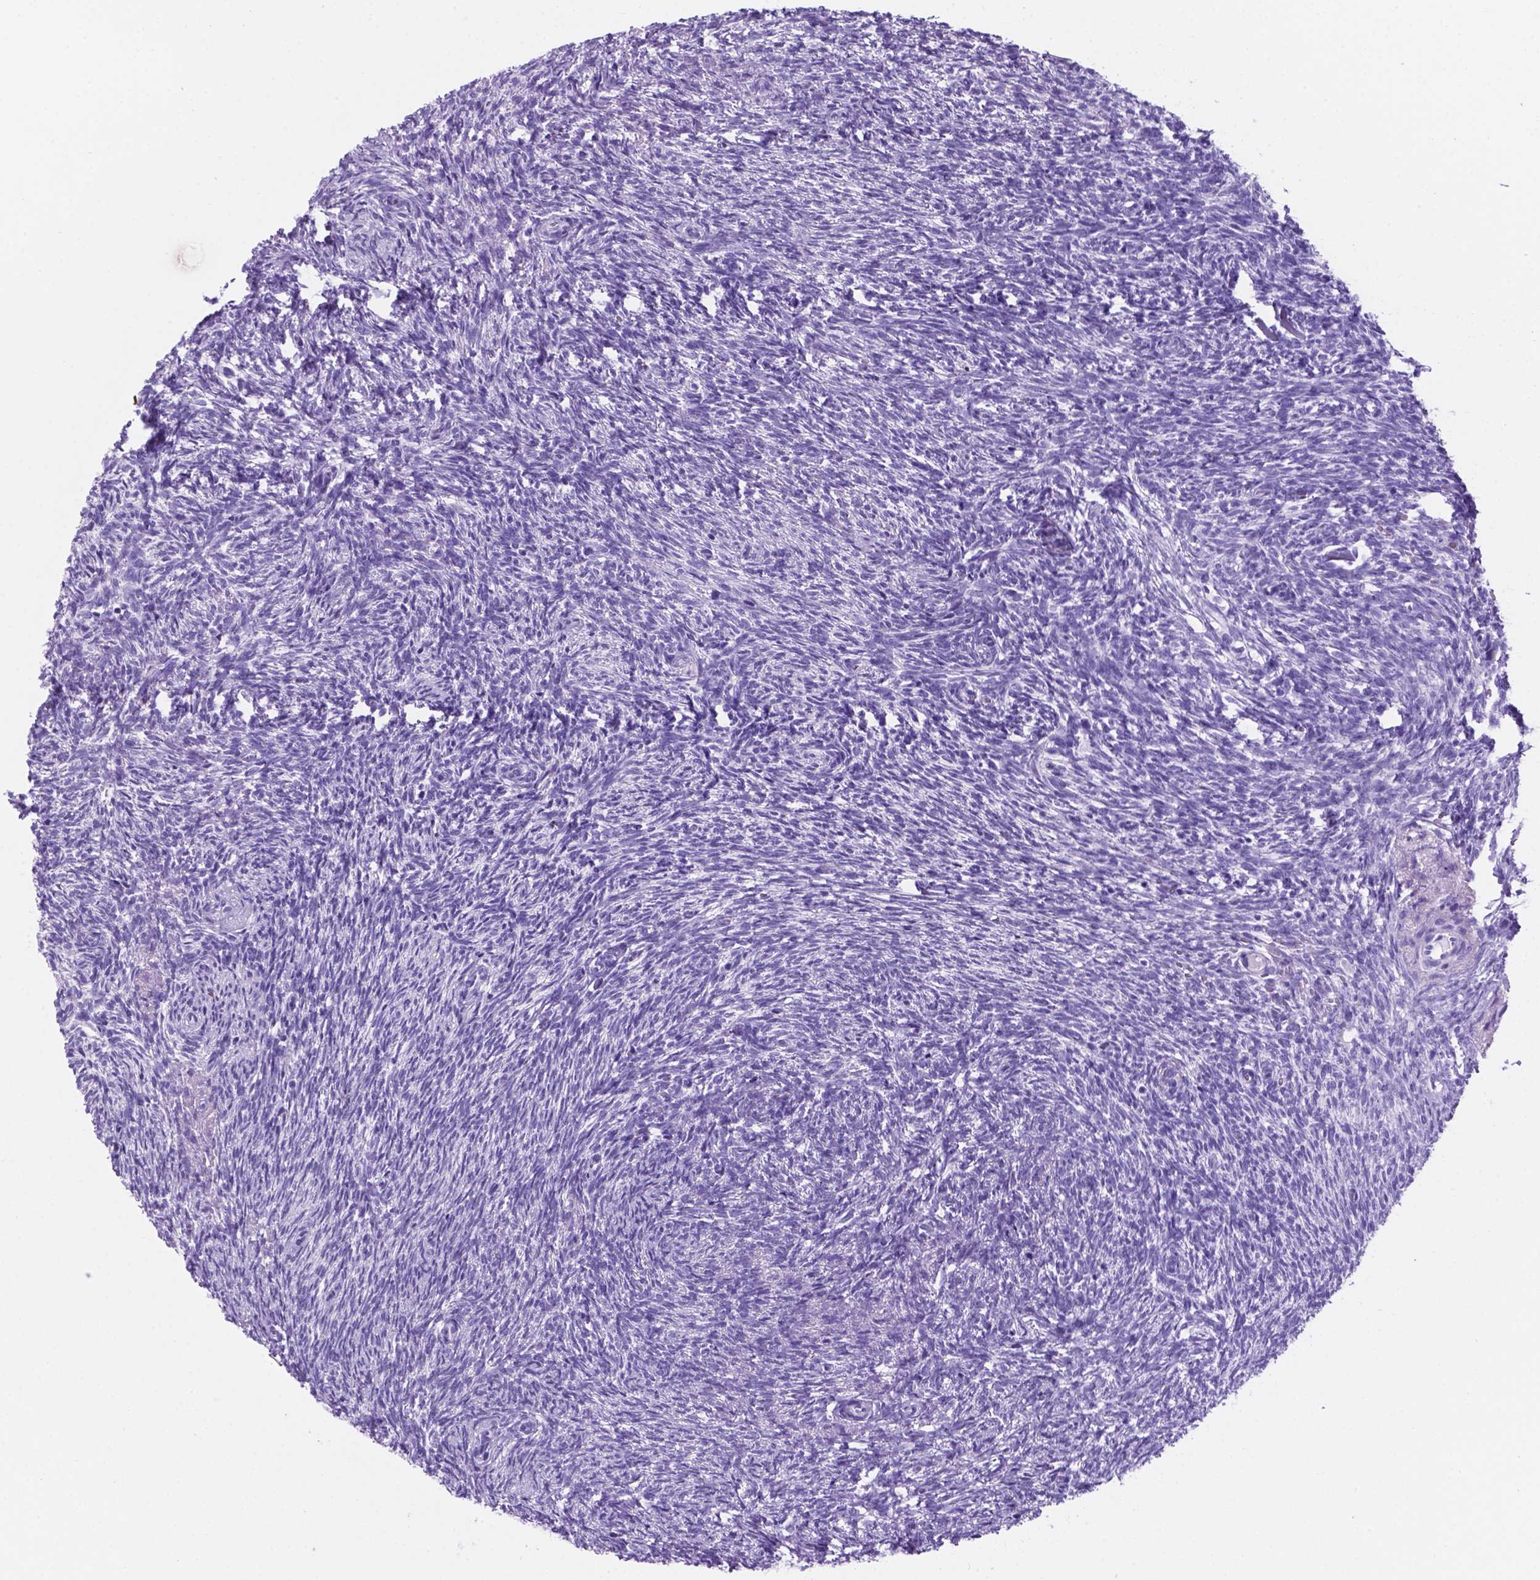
{"staining": {"intensity": "negative", "quantity": "none", "location": "none"}, "tissue": "ovary", "cell_type": "Follicle cells", "image_type": "normal", "snomed": [{"axis": "morphology", "description": "Normal tissue, NOS"}, {"axis": "topography", "description": "Ovary"}], "caption": "The photomicrograph exhibits no significant expression in follicle cells of ovary. (Immunohistochemistry (ihc), brightfield microscopy, high magnification).", "gene": "C17orf107", "patient": {"sex": "female", "age": 46}}